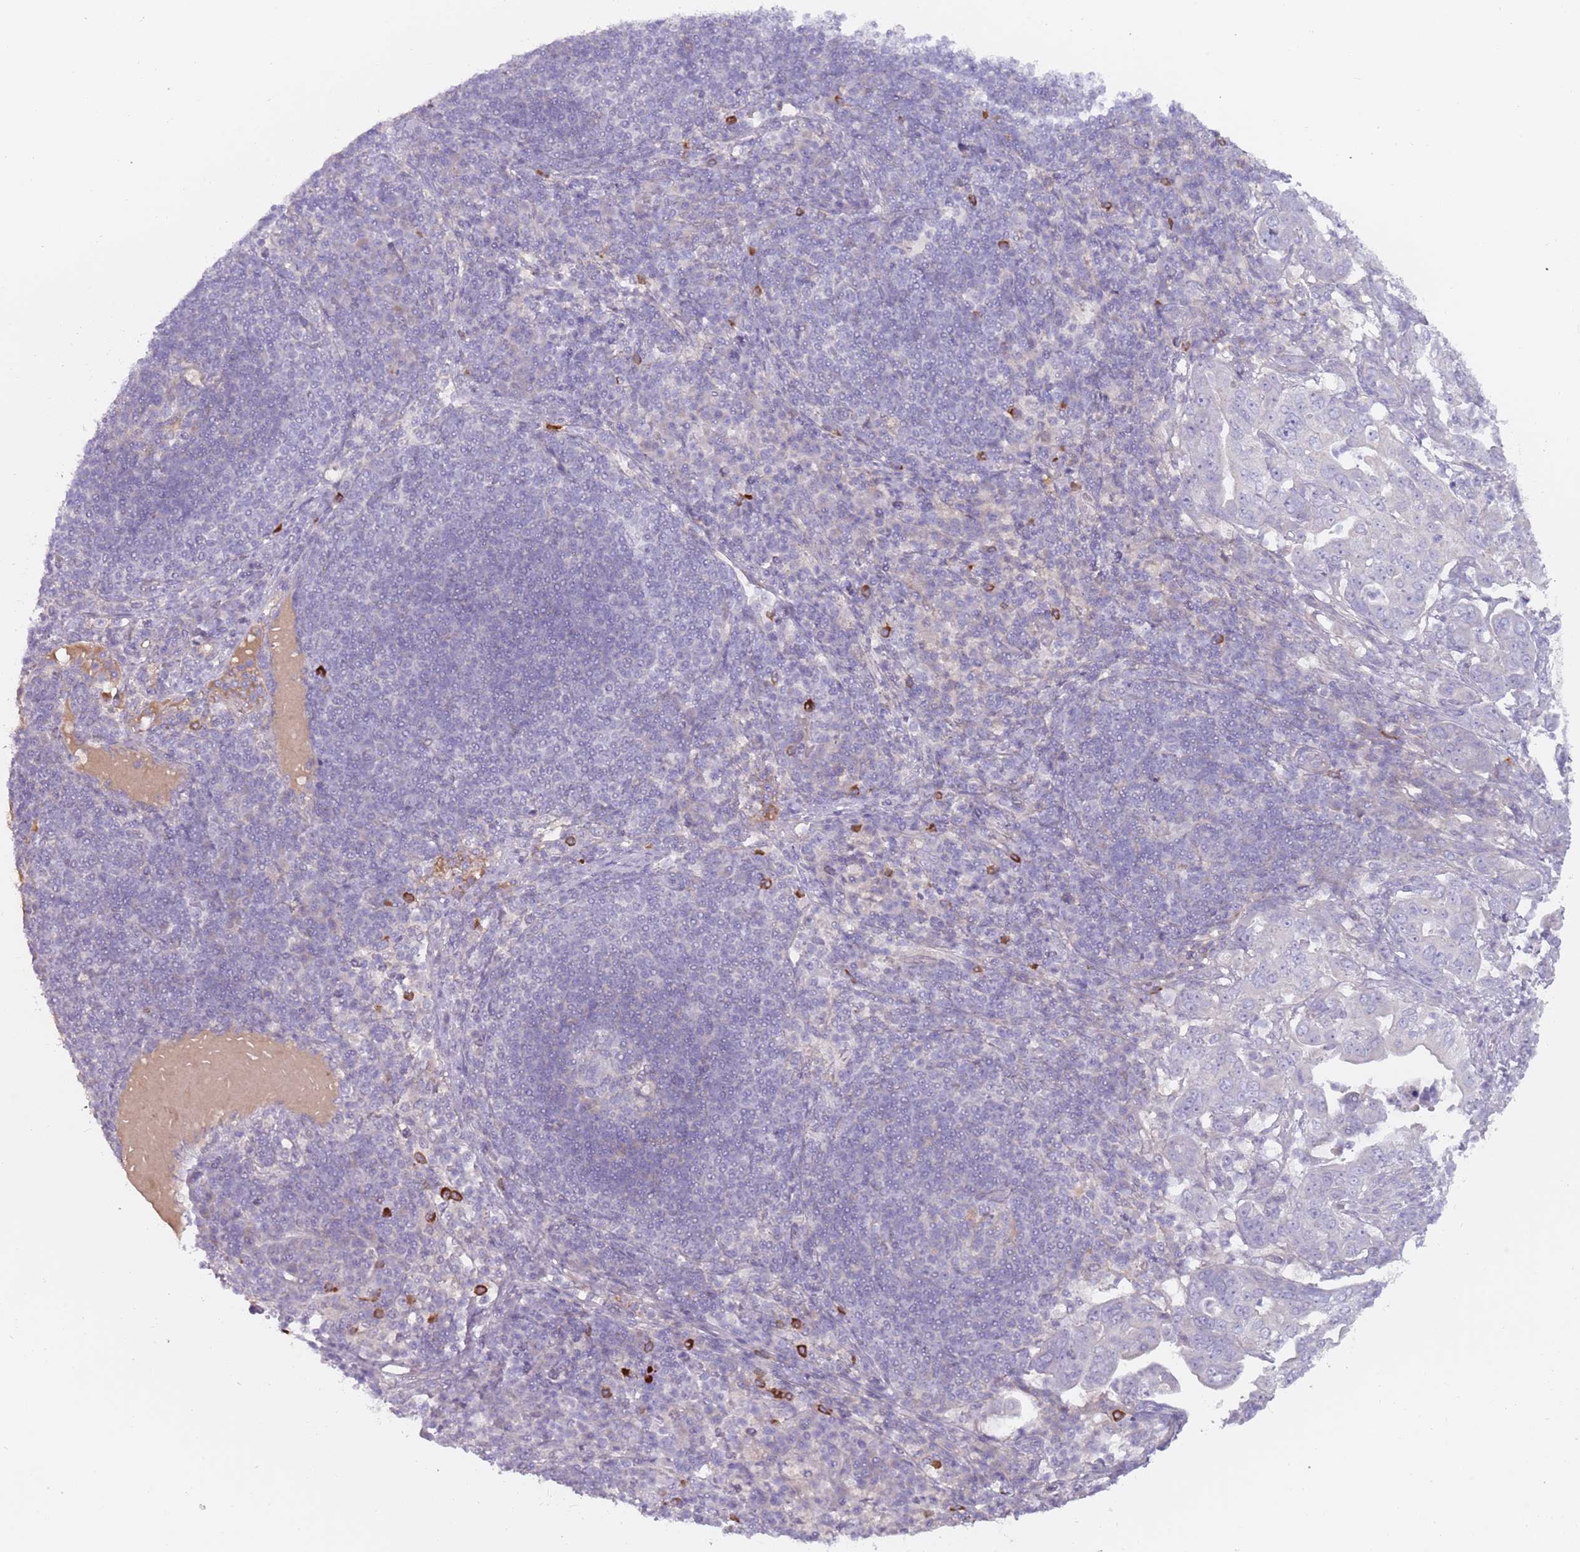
{"staining": {"intensity": "negative", "quantity": "none", "location": "none"}, "tissue": "pancreatic cancer", "cell_type": "Tumor cells", "image_type": "cancer", "snomed": [{"axis": "morphology", "description": "Normal tissue, NOS"}, {"axis": "morphology", "description": "Adenocarcinoma, NOS"}, {"axis": "topography", "description": "Lymph node"}, {"axis": "topography", "description": "Pancreas"}], "caption": "Immunohistochemistry (IHC) of human pancreatic cancer (adenocarcinoma) exhibits no staining in tumor cells.", "gene": "DDX4", "patient": {"sex": "female", "age": 67}}